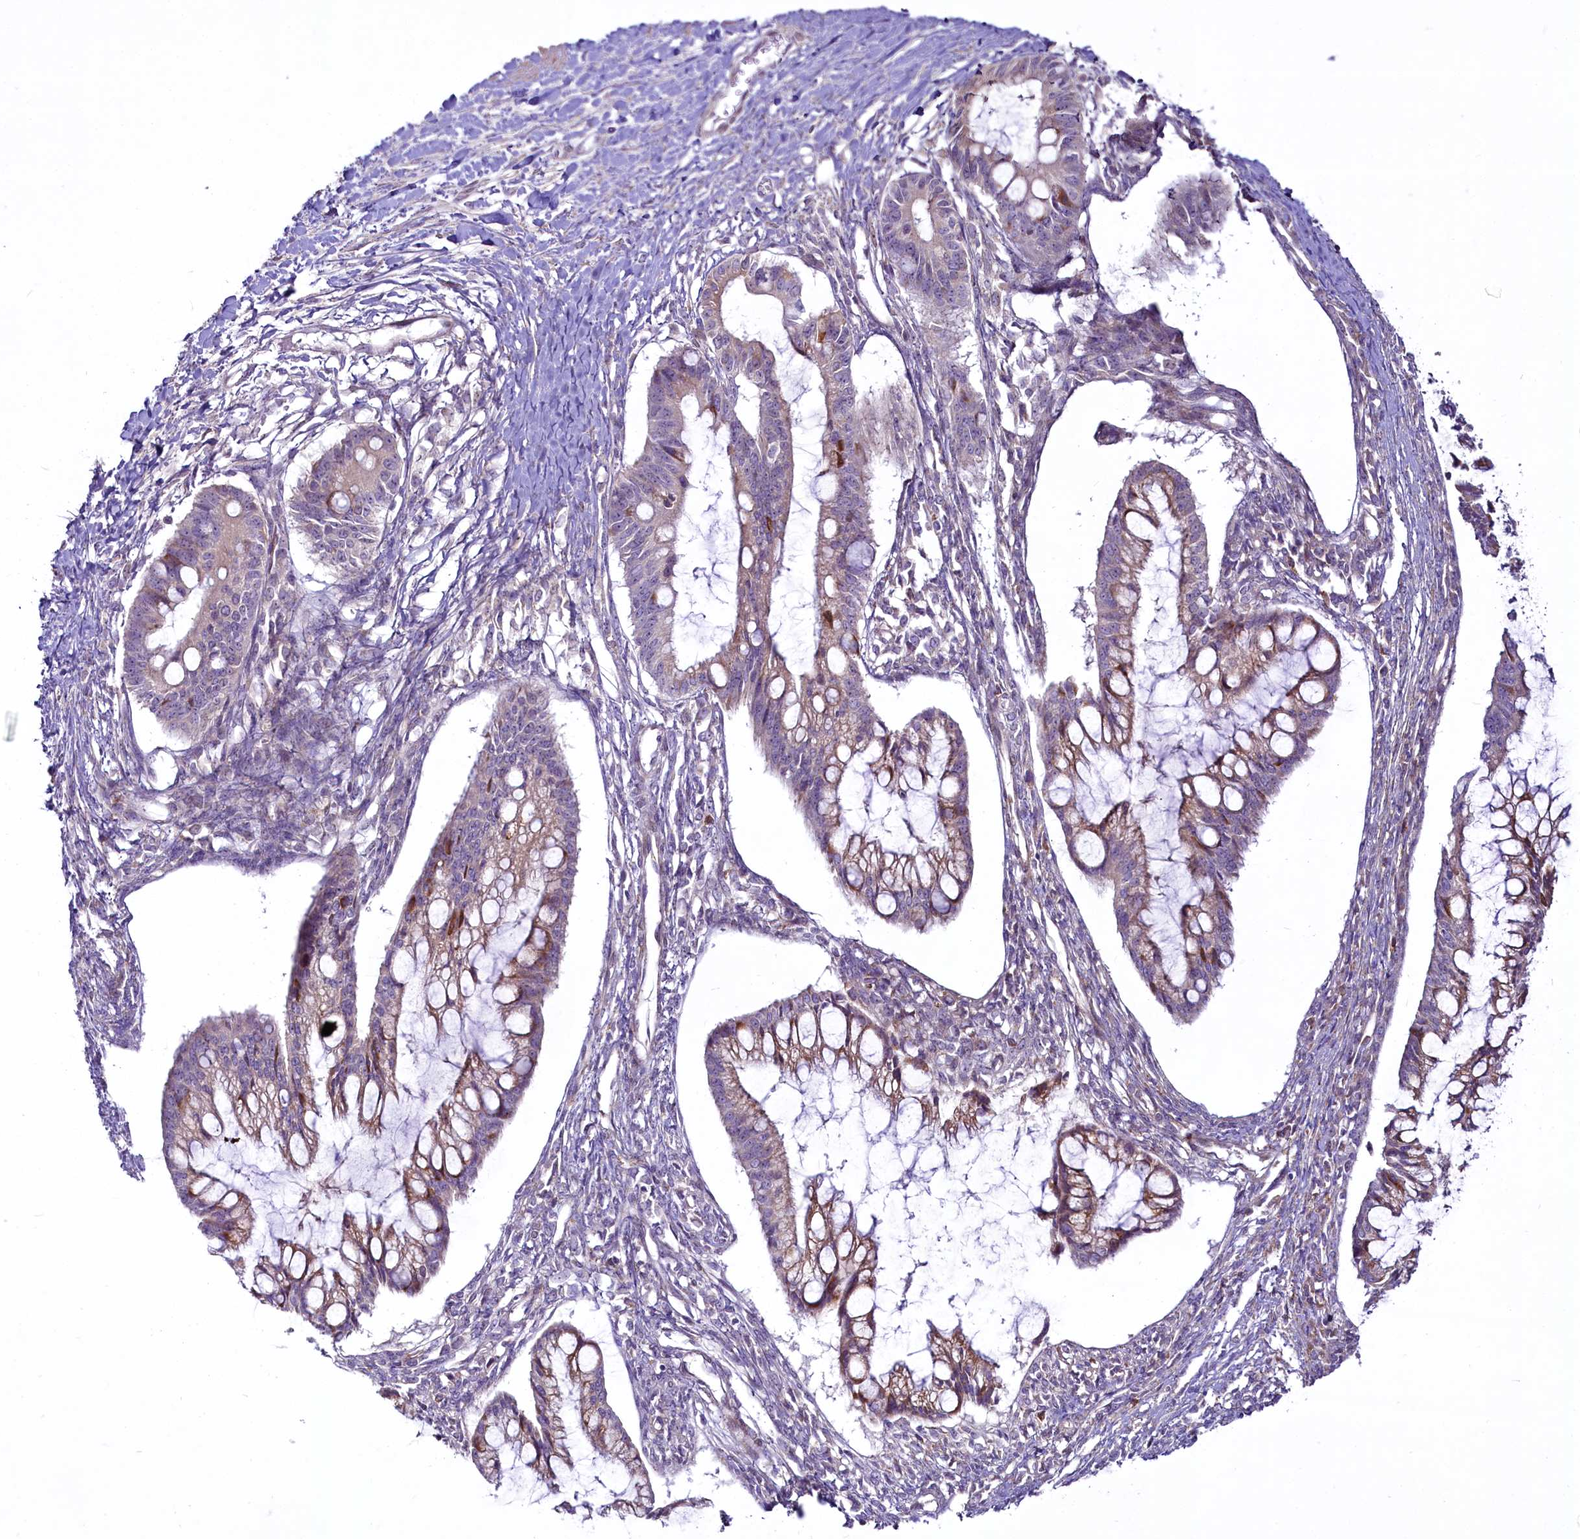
{"staining": {"intensity": "weak", "quantity": "25%-75%", "location": "cytoplasmic/membranous"}, "tissue": "ovarian cancer", "cell_type": "Tumor cells", "image_type": "cancer", "snomed": [{"axis": "morphology", "description": "Cystadenocarcinoma, mucinous, NOS"}, {"axis": "topography", "description": "Ovary"}], "caption": "Mucinous cystadenocarcinoma (ovarian) stained with DAB (3,3'-diaminobenzidine) immunohistochemistry (IHC) exhibits low levels of weak cytoplasmic/membranous staining in approximately 25%-75% of tumor cells.", "gene": "RSBN1", "patient": {"sex": "female", "age": 73}}